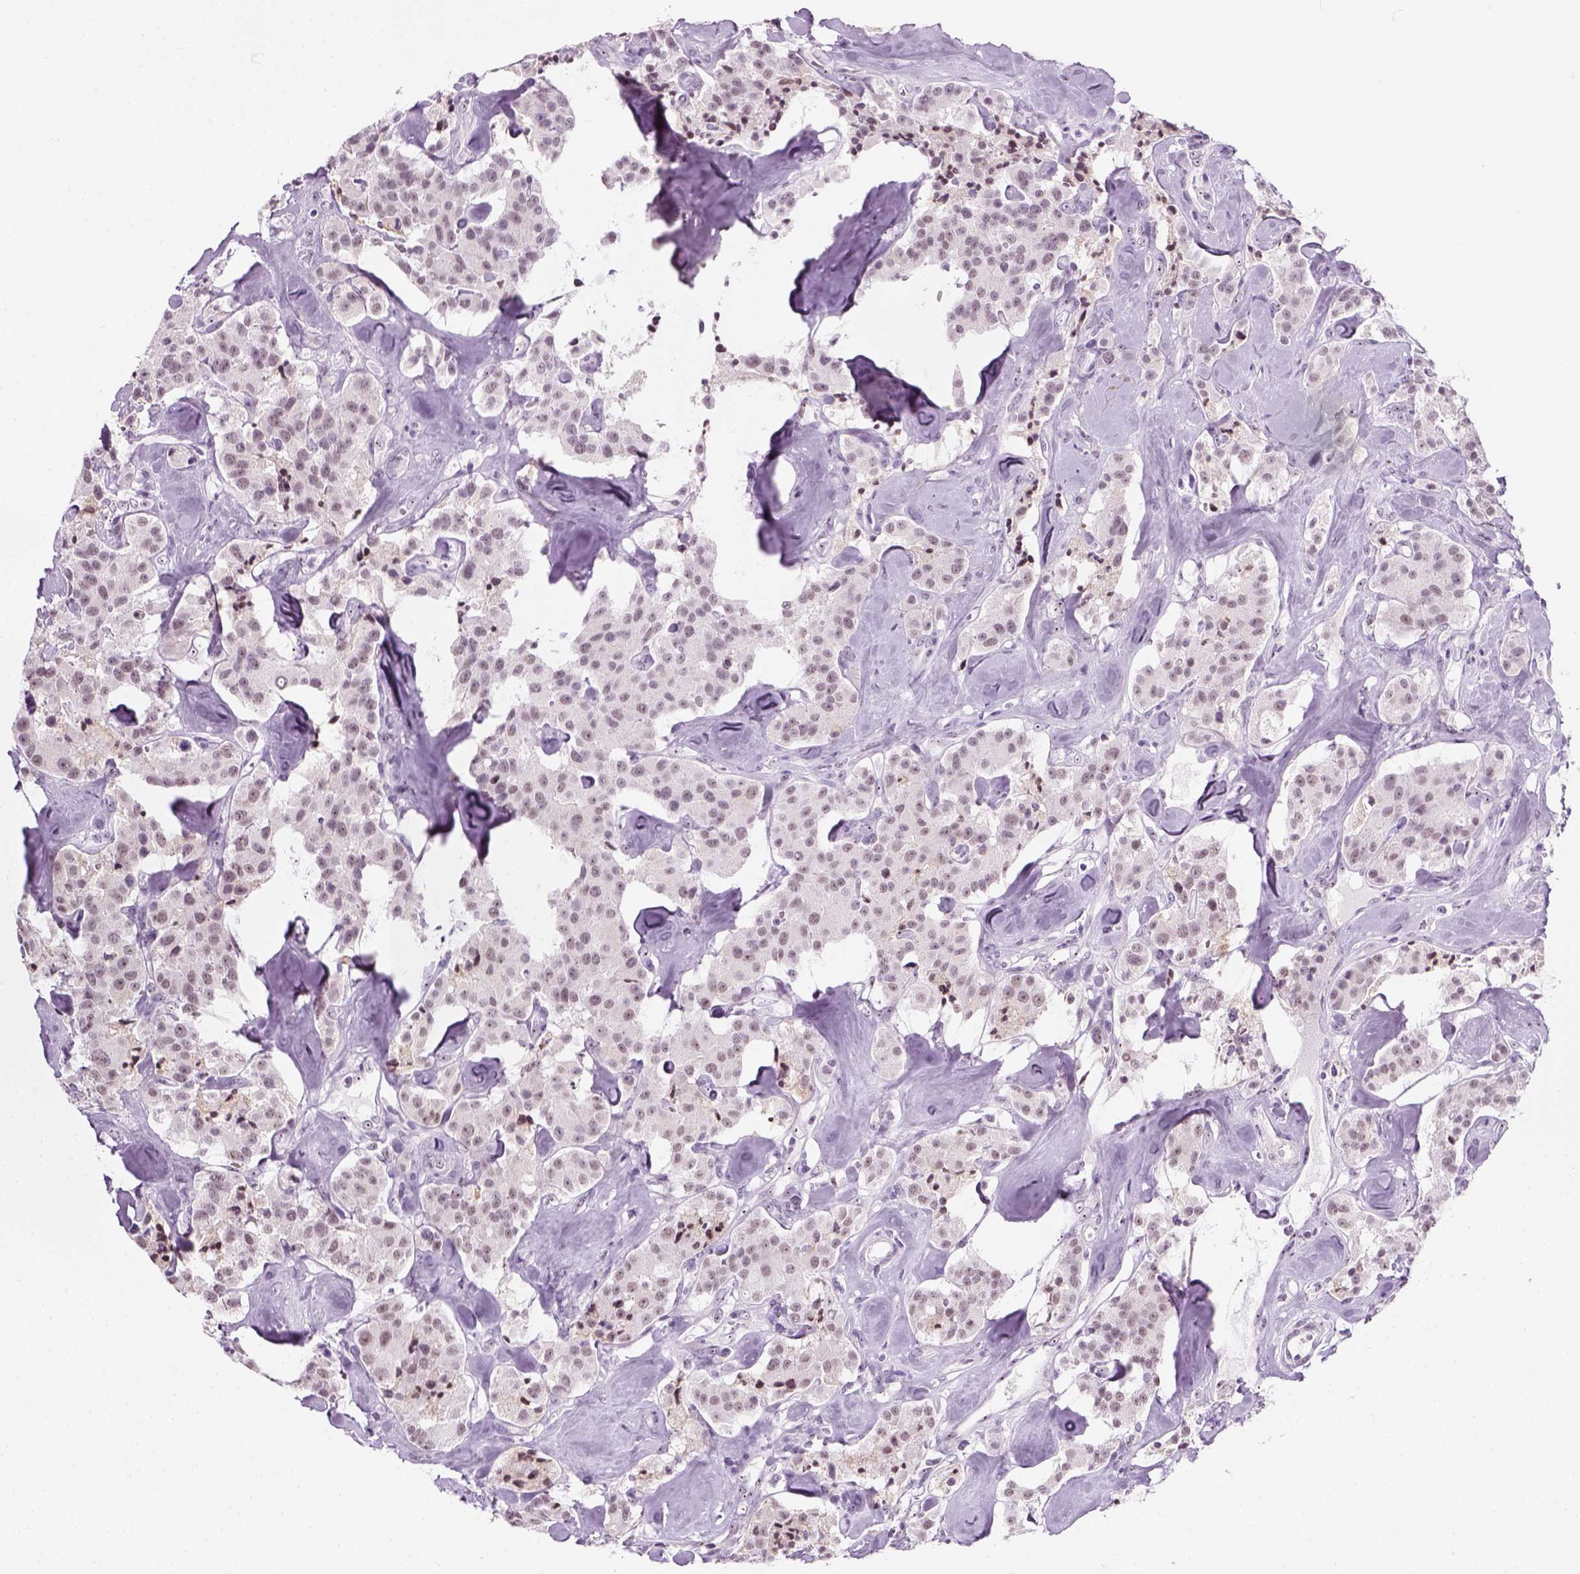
{"staining": {"intensity": "weak", "quantity": "<25%", "location": "nuclear"}, "tissue": "carcinoid", "cell_type": "Tumor cells", "image_type": "cancer", "snomed": [{"axis": "morphology", "description": "Carcinoid, malignant, NOS"}, {"axis": "topography", "description": "Pancreas"}], "caption": "High magnification brightfield microscopy of carcinoid (malignant) stained with DAB (brown) and counterstained with hematoxylin (blue): tumor cells show no significant expression.", "gene": "ZNF865", "patient": {"sex": "male", "age": 41}}